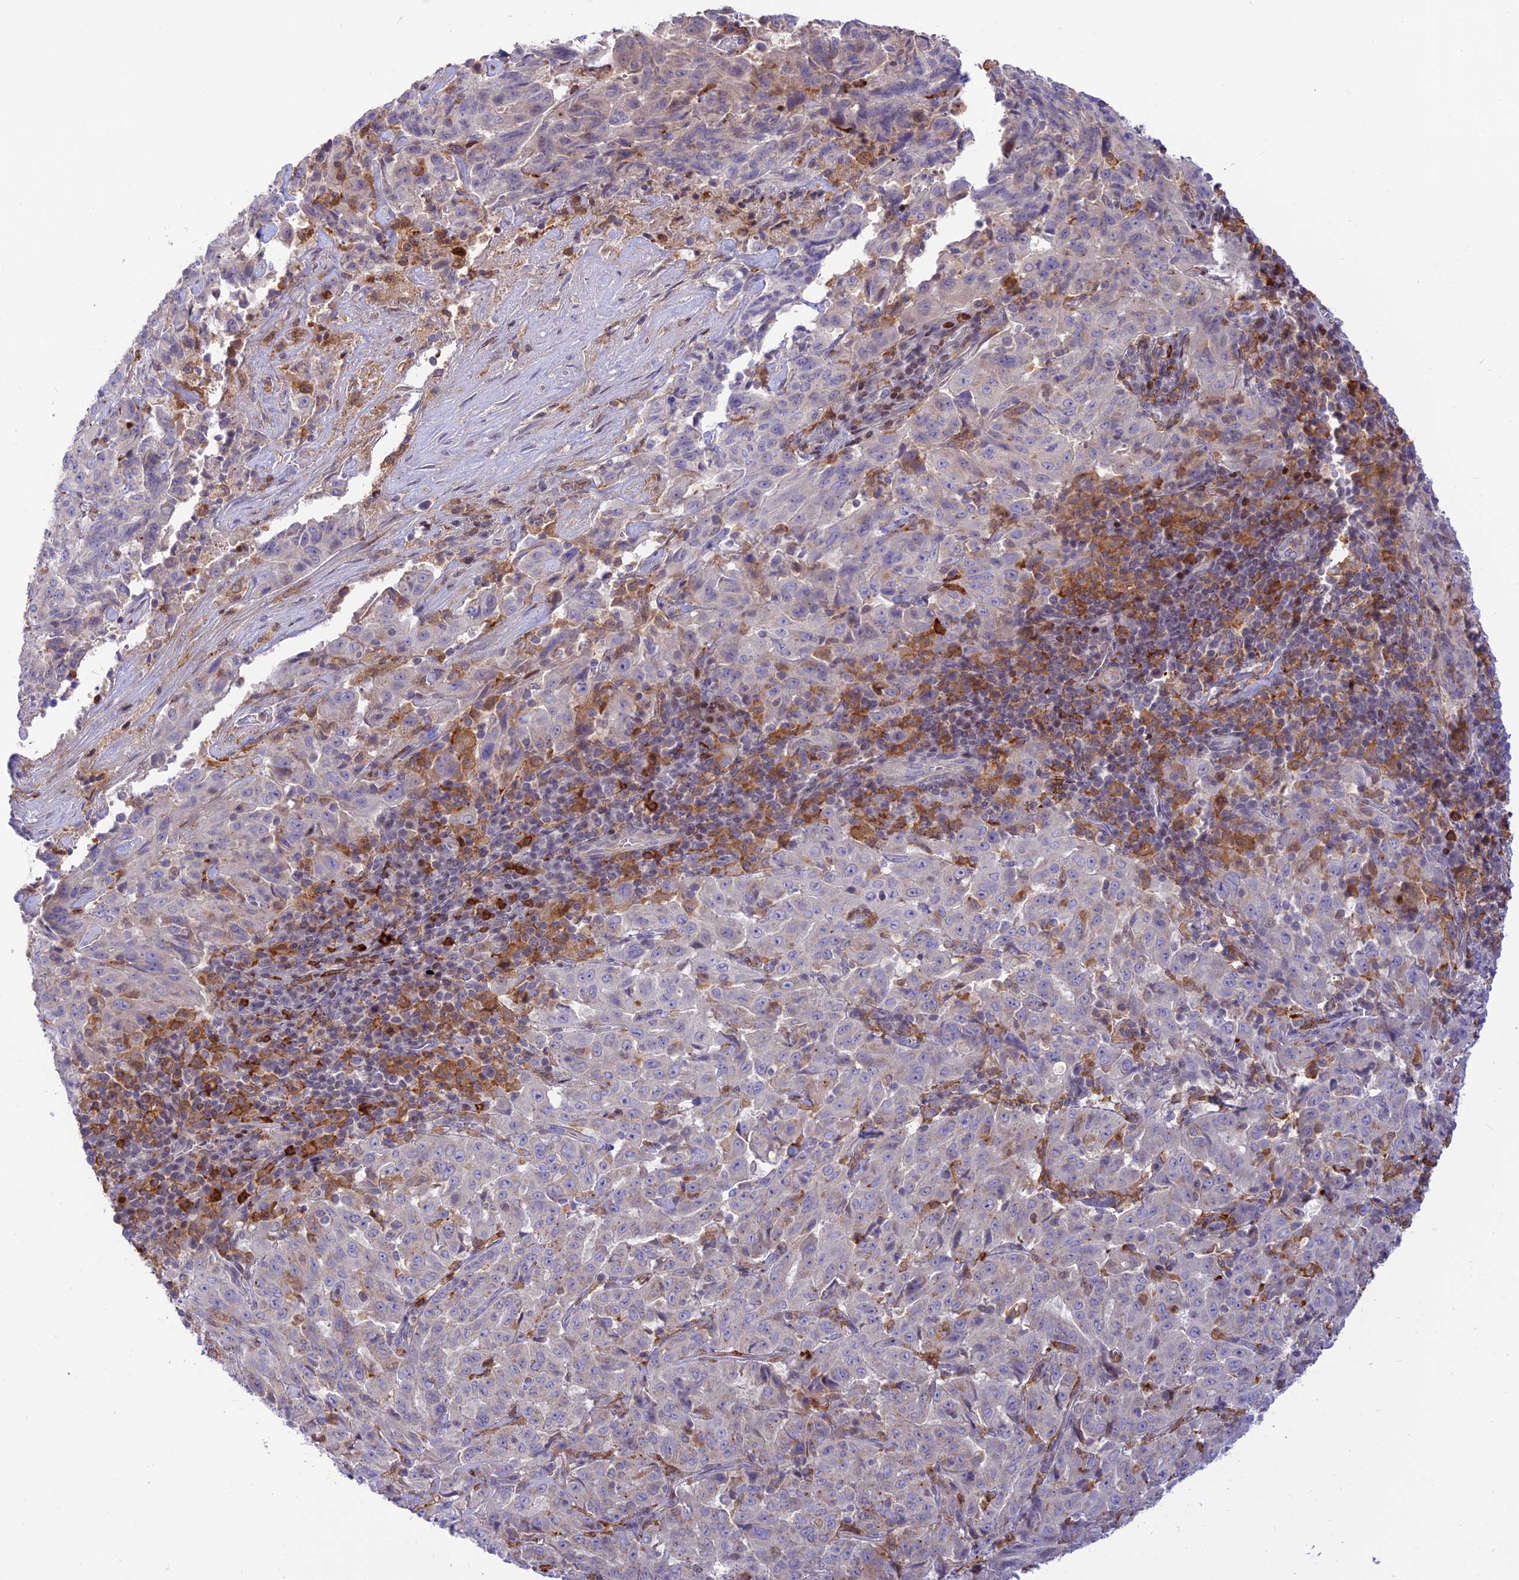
{"staining": {"intensity": "negative", "quantity": "none", "location": "none"}, "tissue": "pancreatic cancer", "cell_type": "Tumor cells", "image_type": "cancer", "snomed": [{"axis": "morphology", "description": "Adenocarcinoma, NOS"}, {"axis": "topography", "description": "Pancreas"}], "caption": "DAB immunohistochemical staining of pancreatic cancer shows no significant staining in tumor cells.", "gene": "FAM186B", "patient": {"sex": "male", "age": 63}}